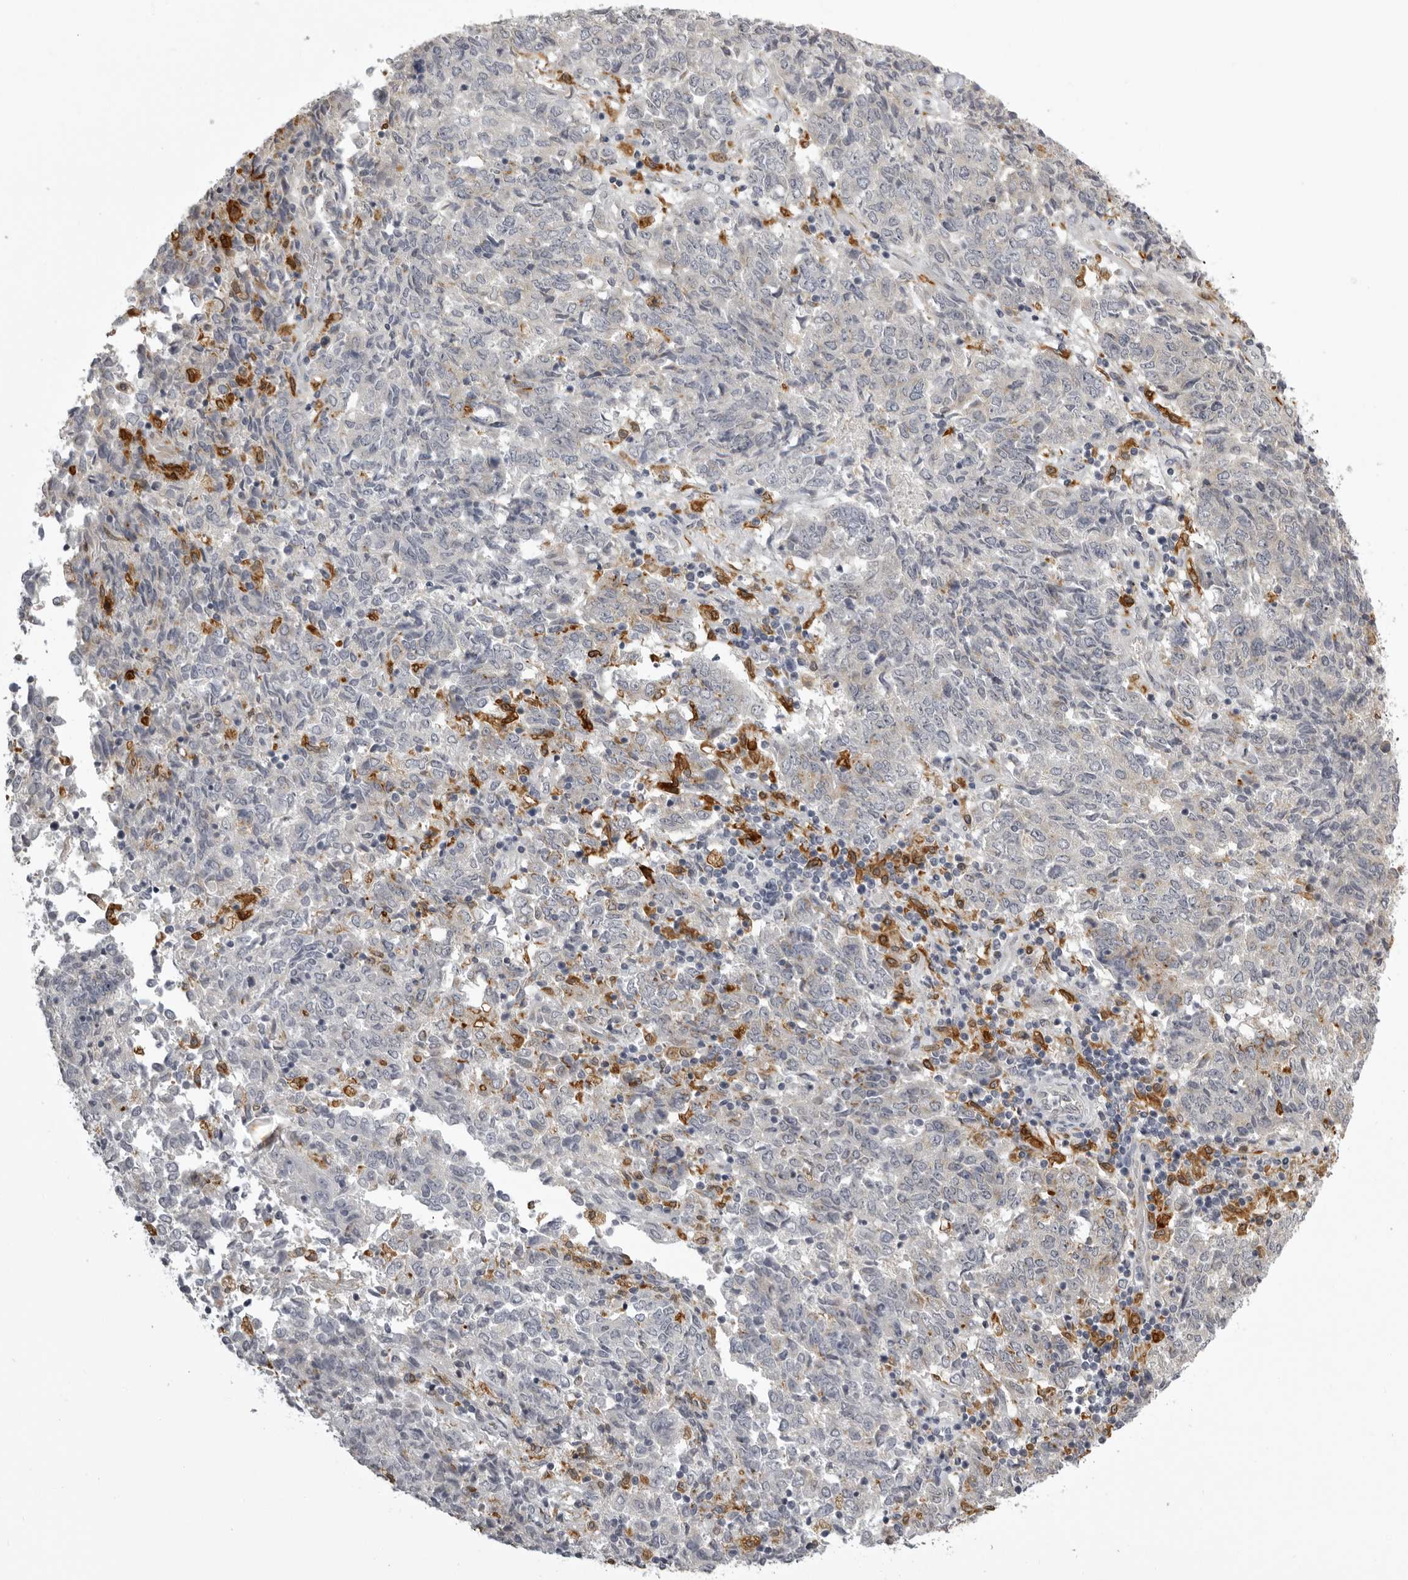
{"staining": {"intensity": "weak", "quantity": "<25%", "location": "cytoplasmic/membranous"}, "tissue": "endometrial cancer", "cell_type": "Tumor cells", "image_type": "cancer", "snomed": [{"axis": "morphology", "description": "Adenocarcinoma, NOS"}, {"axis": "topography", "description": "Endometrium"}], "caption": "Immunohistochemistry of human endometrial adenocarcinoma displays no expression in tumor cells.", "gene": "NCEH1", "patient": {"sex": "female", "age": 80}}